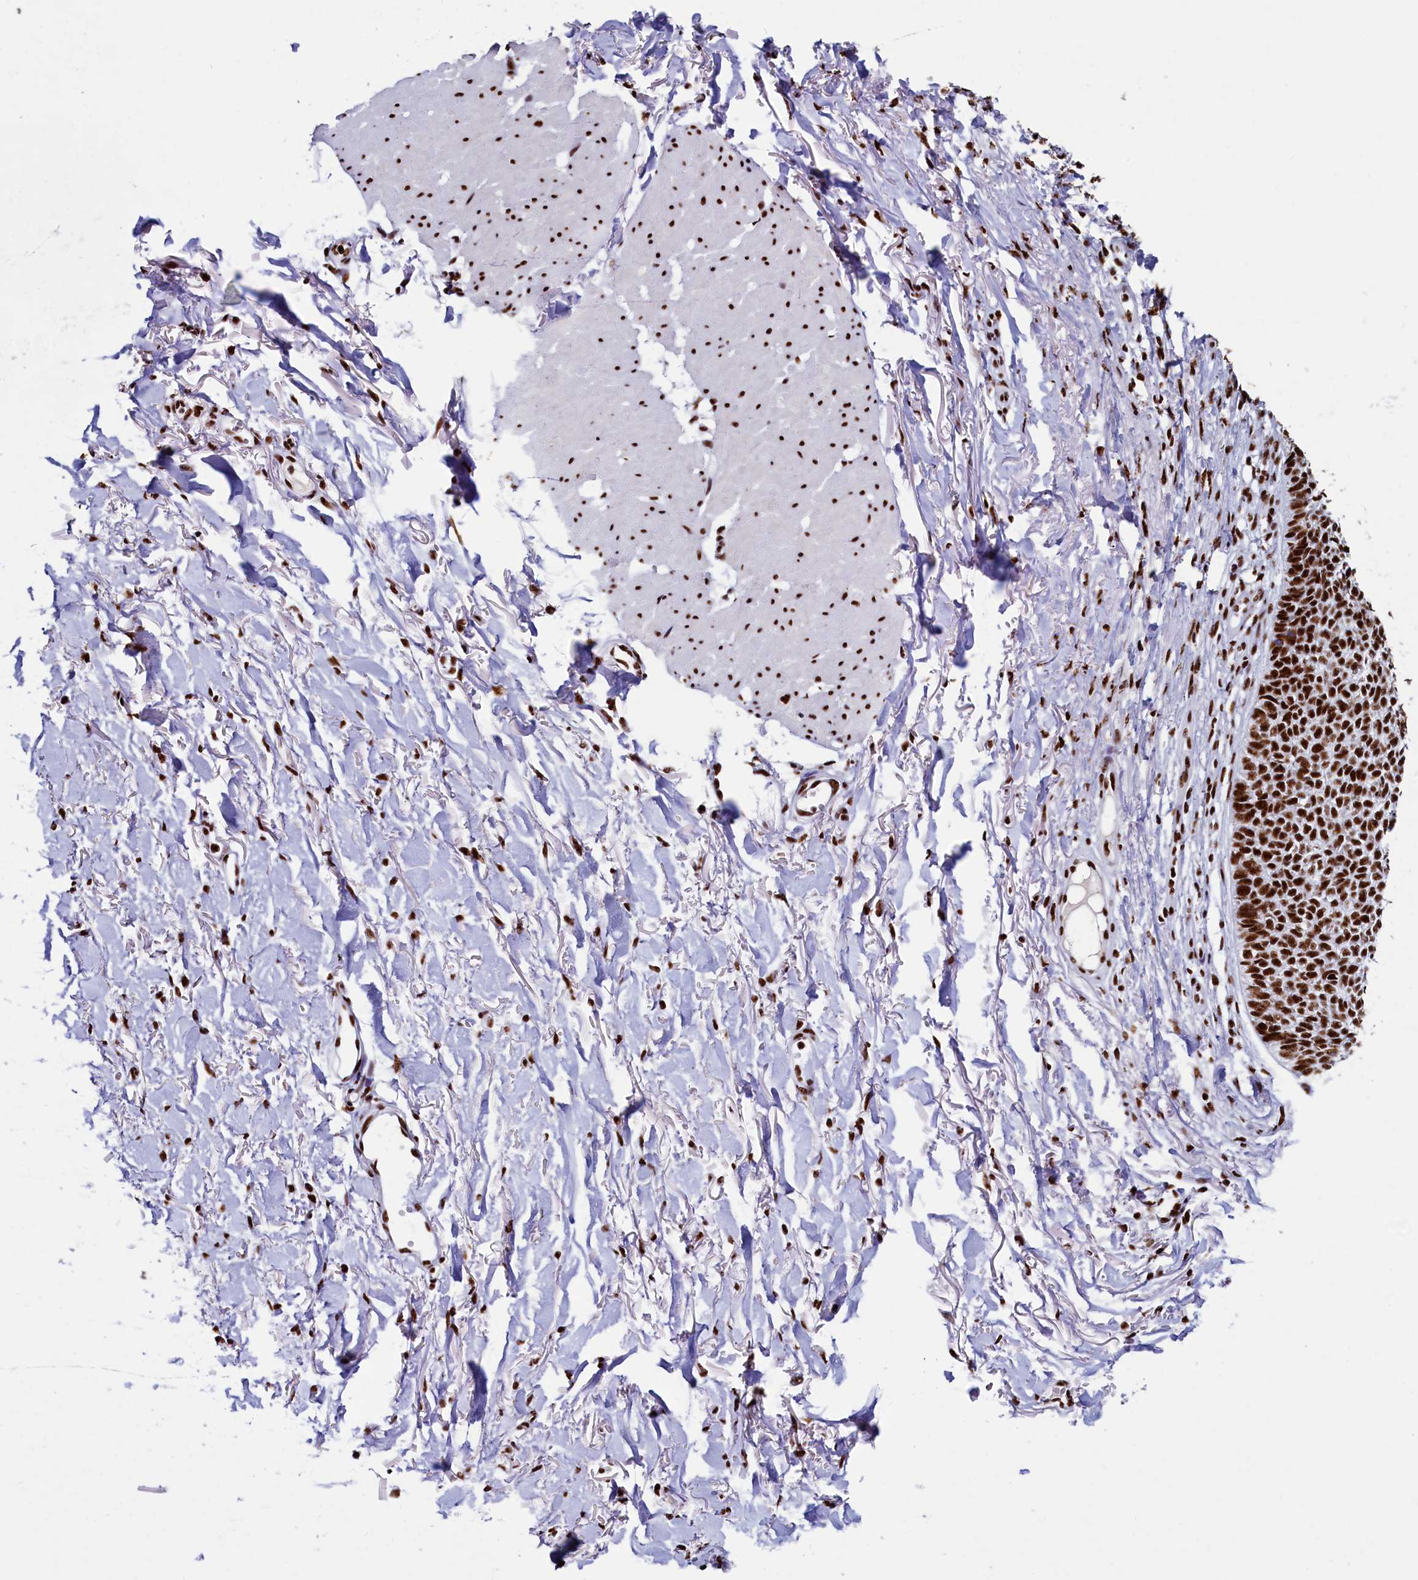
{"staining": {"intensity": "strong", "quantity": ">75%", "location": "nuclear"}, "tissue": "skin cancer", "cell_type": "Tumor cells", "image_type": "cancer", "snomed": [{"axis": "morphology", "description": "Basal cell carcinoma"}, {"axis": "topography", "description": "Skin"}], "caption": "Protein staining by IHC shows strong nuclear expression in approximately >75% of tumor cells in basal cell carcinoma (skin). The protein of interest is stained brown, and the nuclei are stained in blue (DAB IHC with brightfield microscopy, high magnification).", "gene": "SRRM2", "patient": {"sex": "female", "age": 84}}